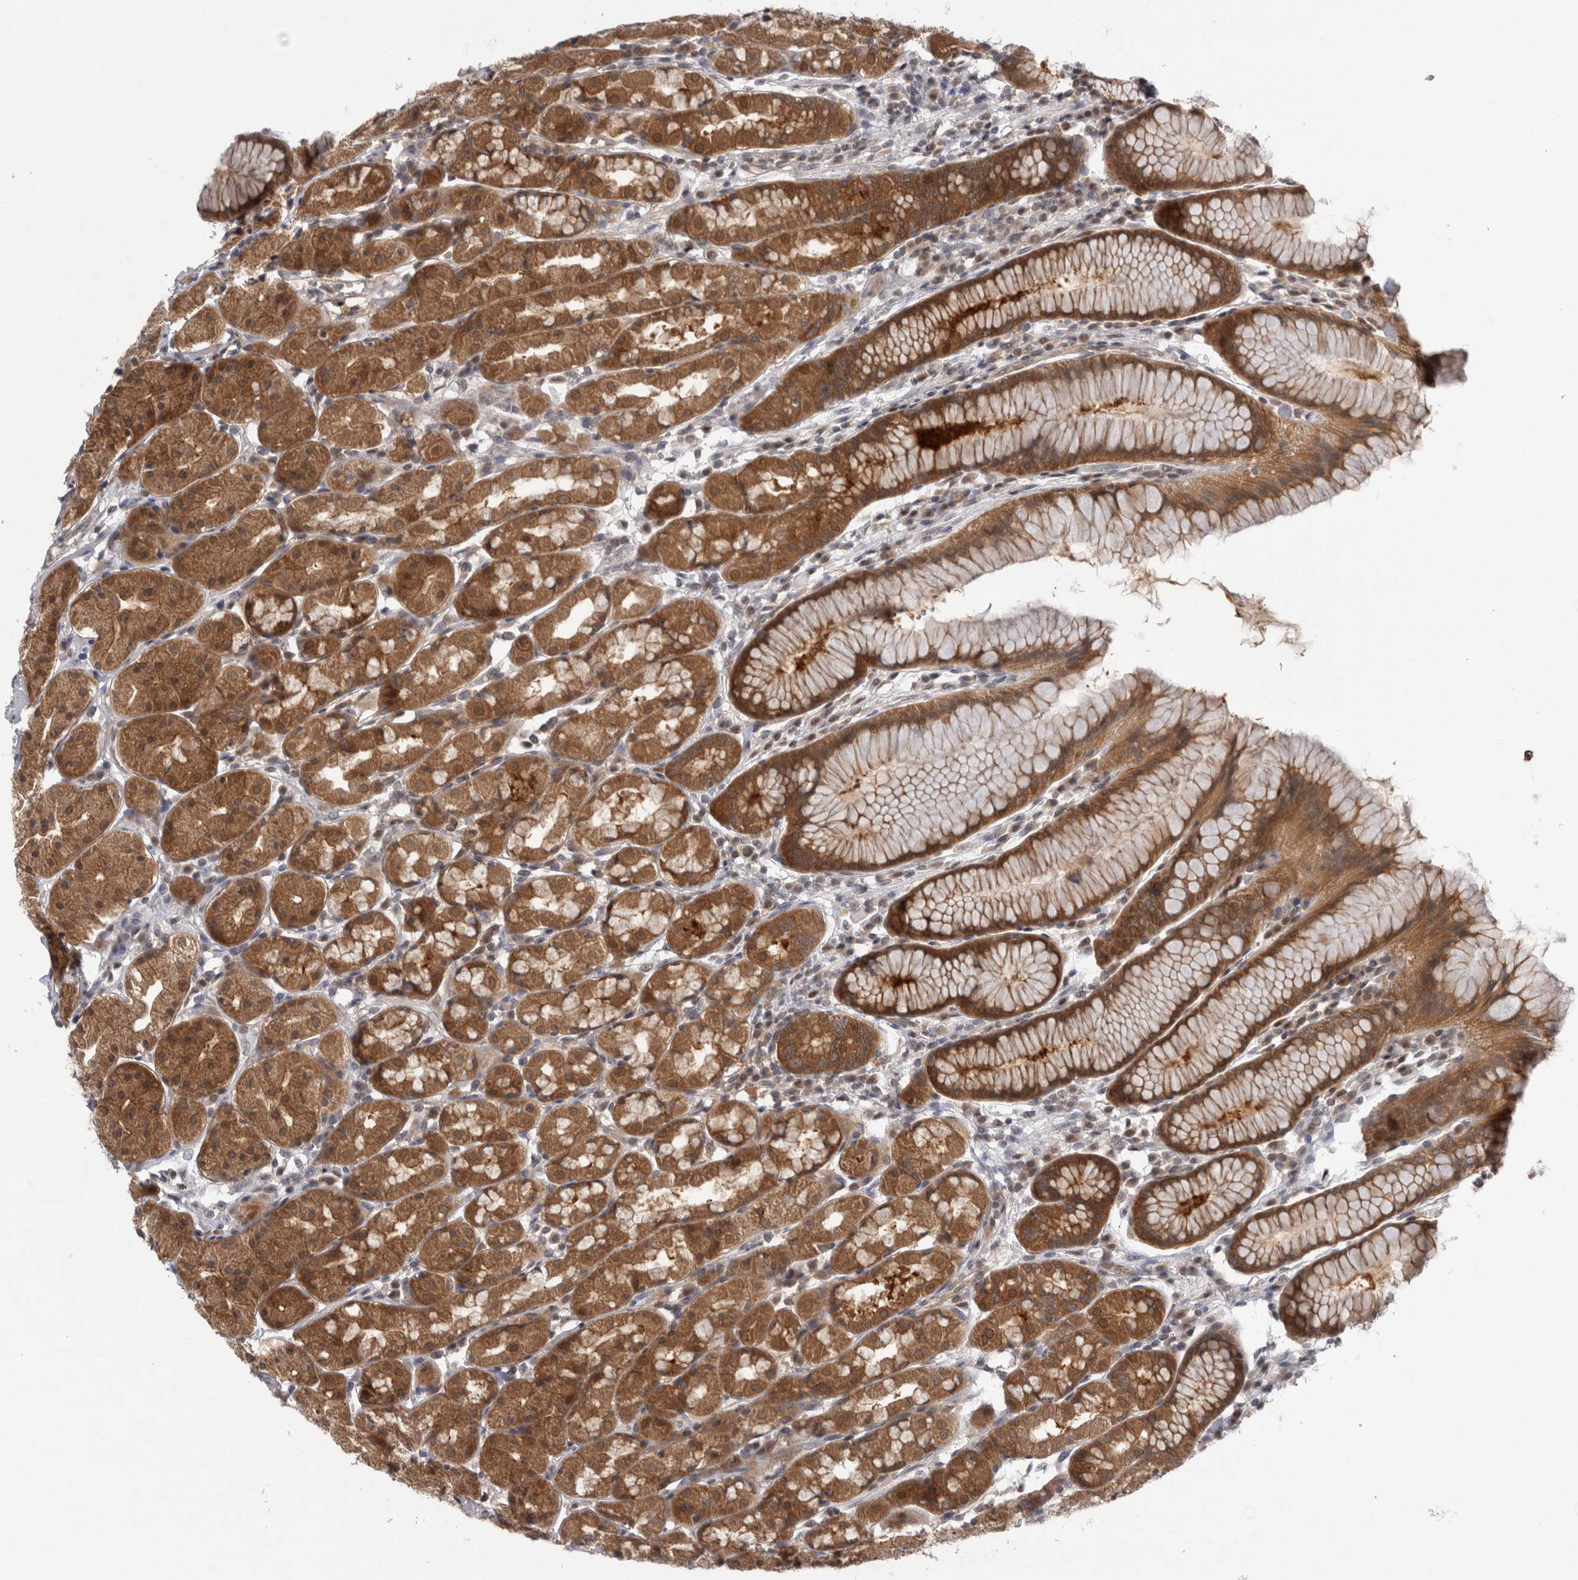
{"staining": {"intensity": "strong", "quantity": ">75%", "location": "cytoplasmic/membranous"}, "tissue": "stomach", "cell_type": "Glandular cells", "image_type": "normal", "snomed": [{"axis": "morphology", "description": "Normal tissue, NOS"}, {"axis": "topography", "description": "Stomach, lower"}], "caption": "IHC image of unremarkable stomach: human stomach stained using immunohistochemistry demonstrates high levels of strong protein expression localized specifically in the cytoplasmic/membranous of glandular cells, appearing as a cytoplasmic/membranous brown color.", "gene": "PSMB2", "patient": {"sex": "female", "age": 56}}